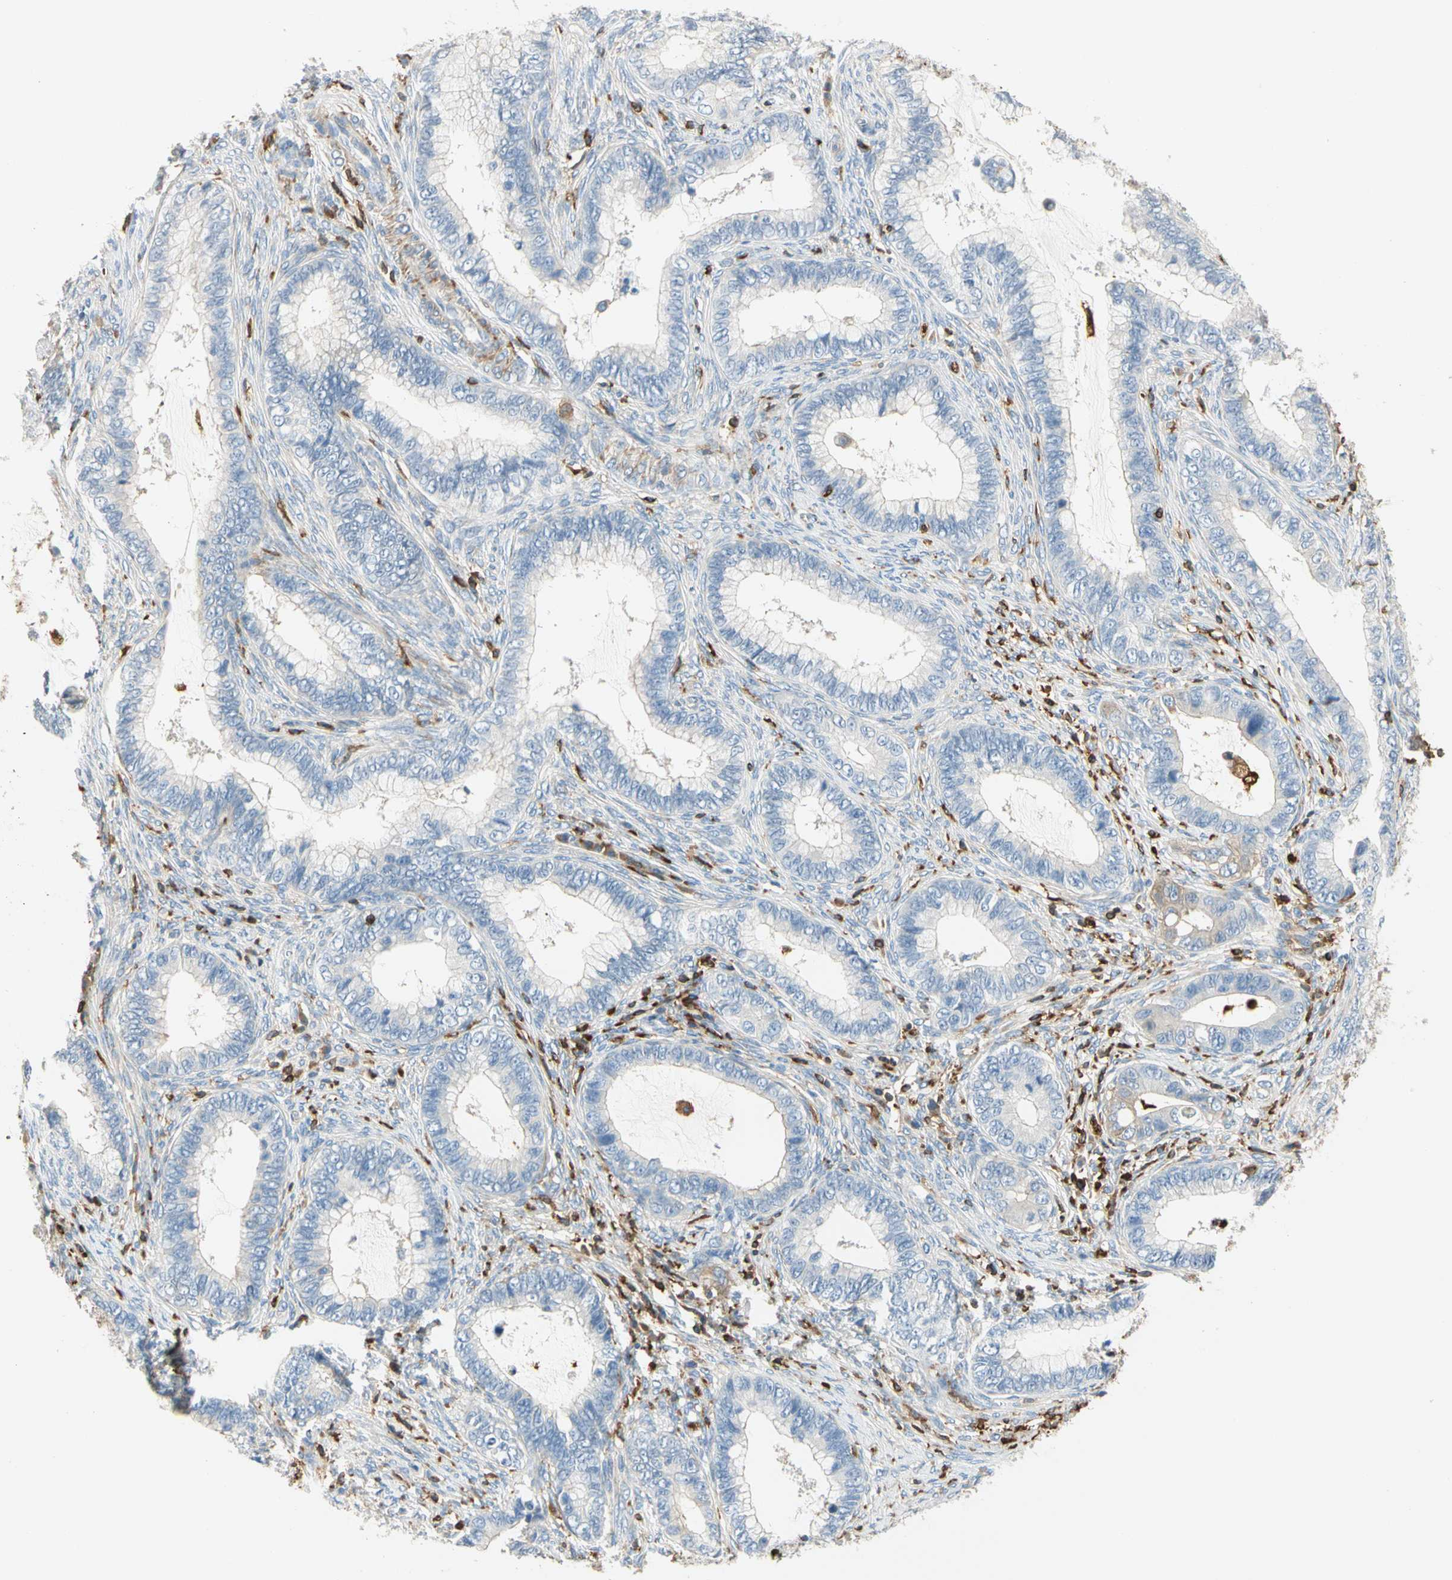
{"staining": {"intensity": "weak", "quantity": "<25%", "location": "cytoplasmic/membranous"}, "tissue": "cervical cancer", "cell_type": "Tumor cells", "image_type": "cancer", "snomed": [{"axis": "morphology", "description": "Adenocarcinoma, NOS"}, {"axis": "topography", "description": "Cervix"}], "caption": "This is a photomicrograph of immunohistochemistry staining of adenocarcinoma (cervical), which shows no expression in tumor cells. The staining was performed using DAB to visualize the protein expression in brown, while the nuclei were stained in blue with hematoxylin (Magnification: 20x).", "gene": "FMNL1", "patient": {"sex": "female", "age": 44}}